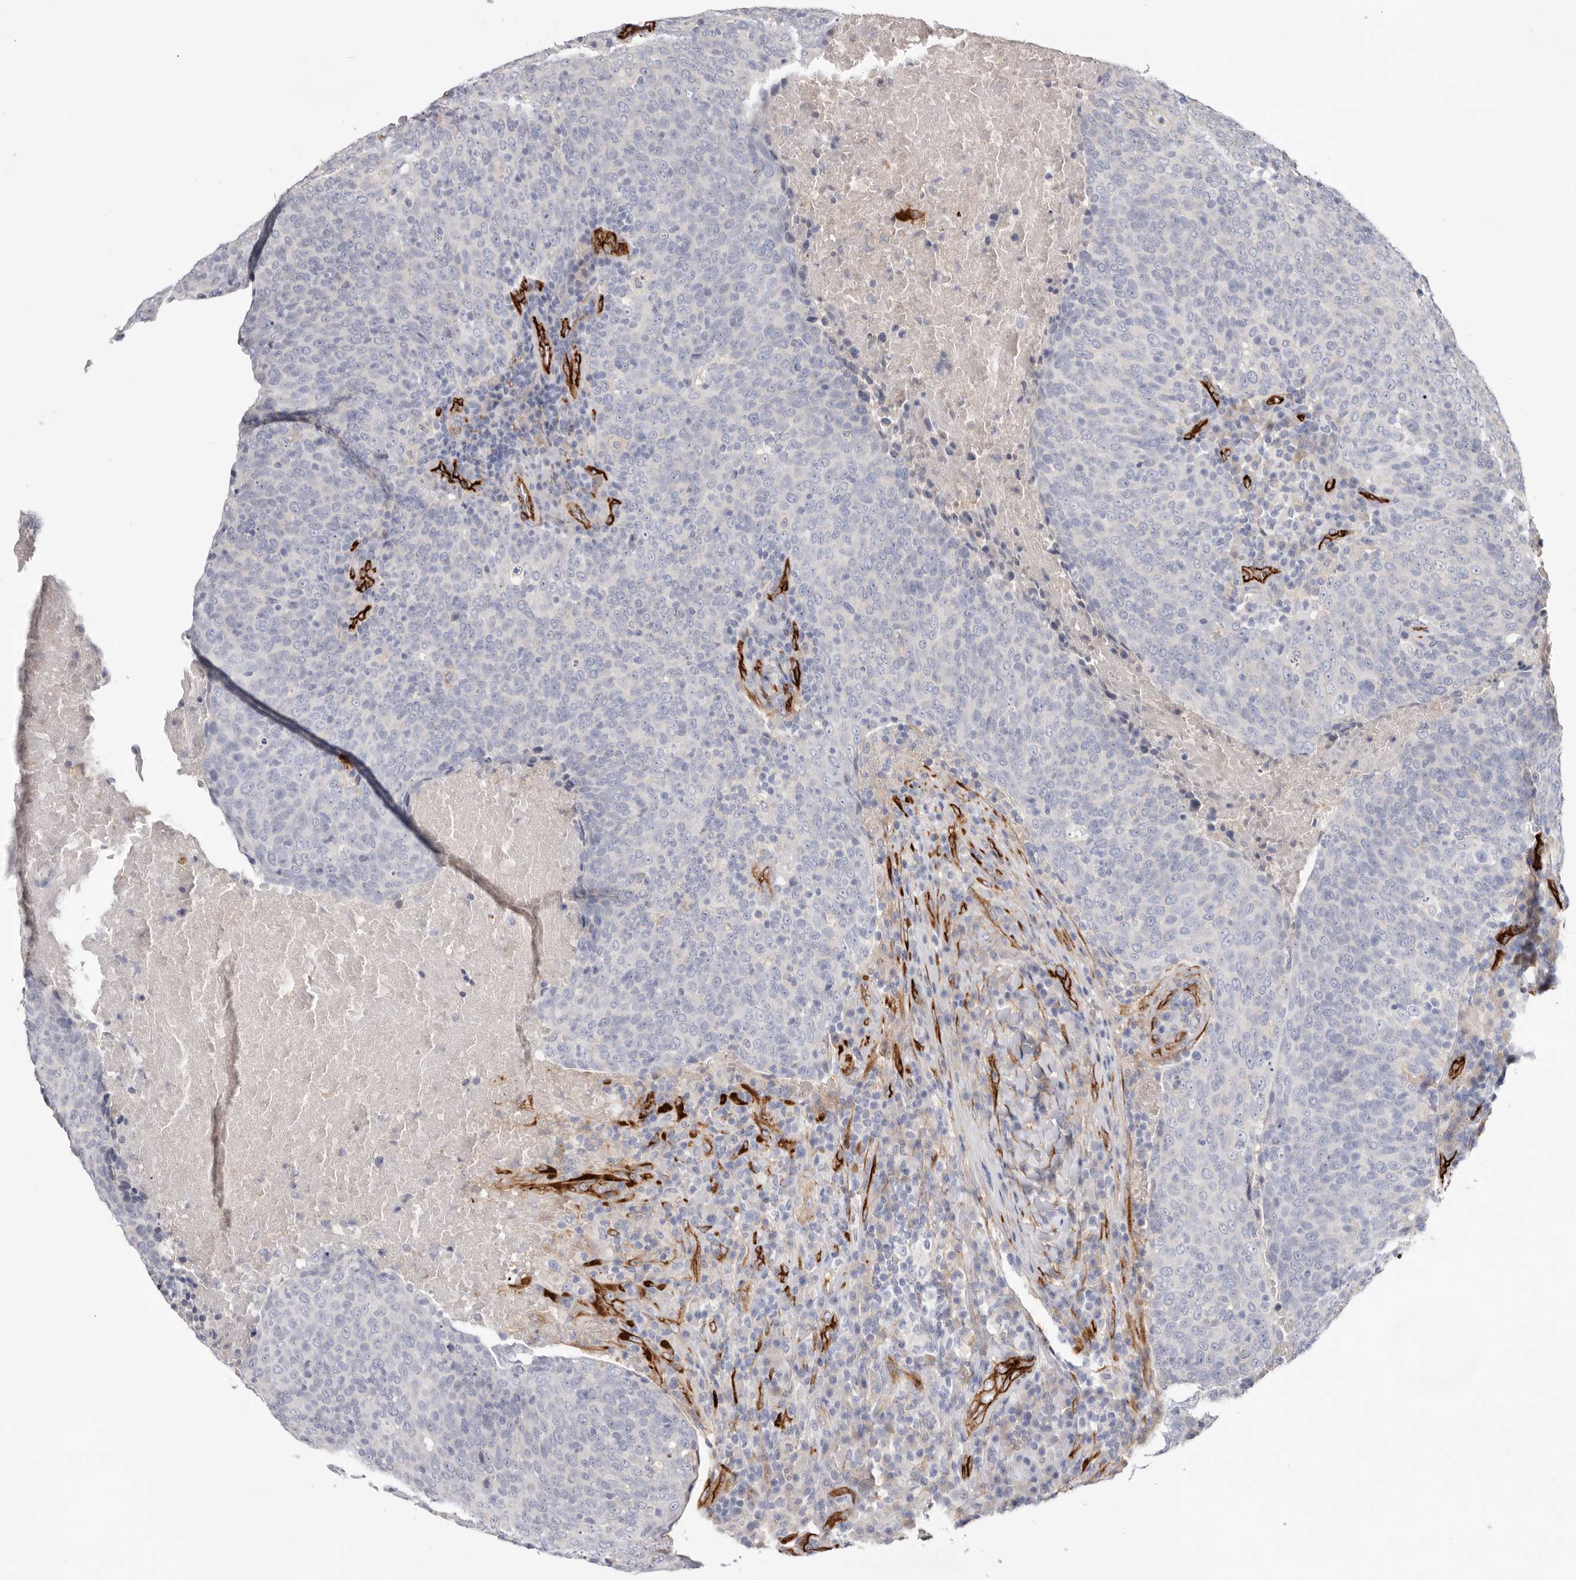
{"staining": {"intensity": "negative", "quantity": "none", "location": "none"}, "tissue": "head and neck cancer", "cell_type": "Tumor cells", "image_type": "cancer", "snomed": [{"axis": "morphology", "description": "Squamous cell carcinoma, NOS"}, {"axis": "morphology", "description": "Squamous cell carcinoma, metastatic, NOS"}, {"axis": "topography", "description": "Lymph node"}, {"axis": "topography", "description": "Head-Neck"}], "caption": "Immunohistochemistry of human head and neck squamous cell carcinoma shows no expression in tumor cells.", "gene": "LRRC66", "patient": {"sex": "male", "age": 62}}